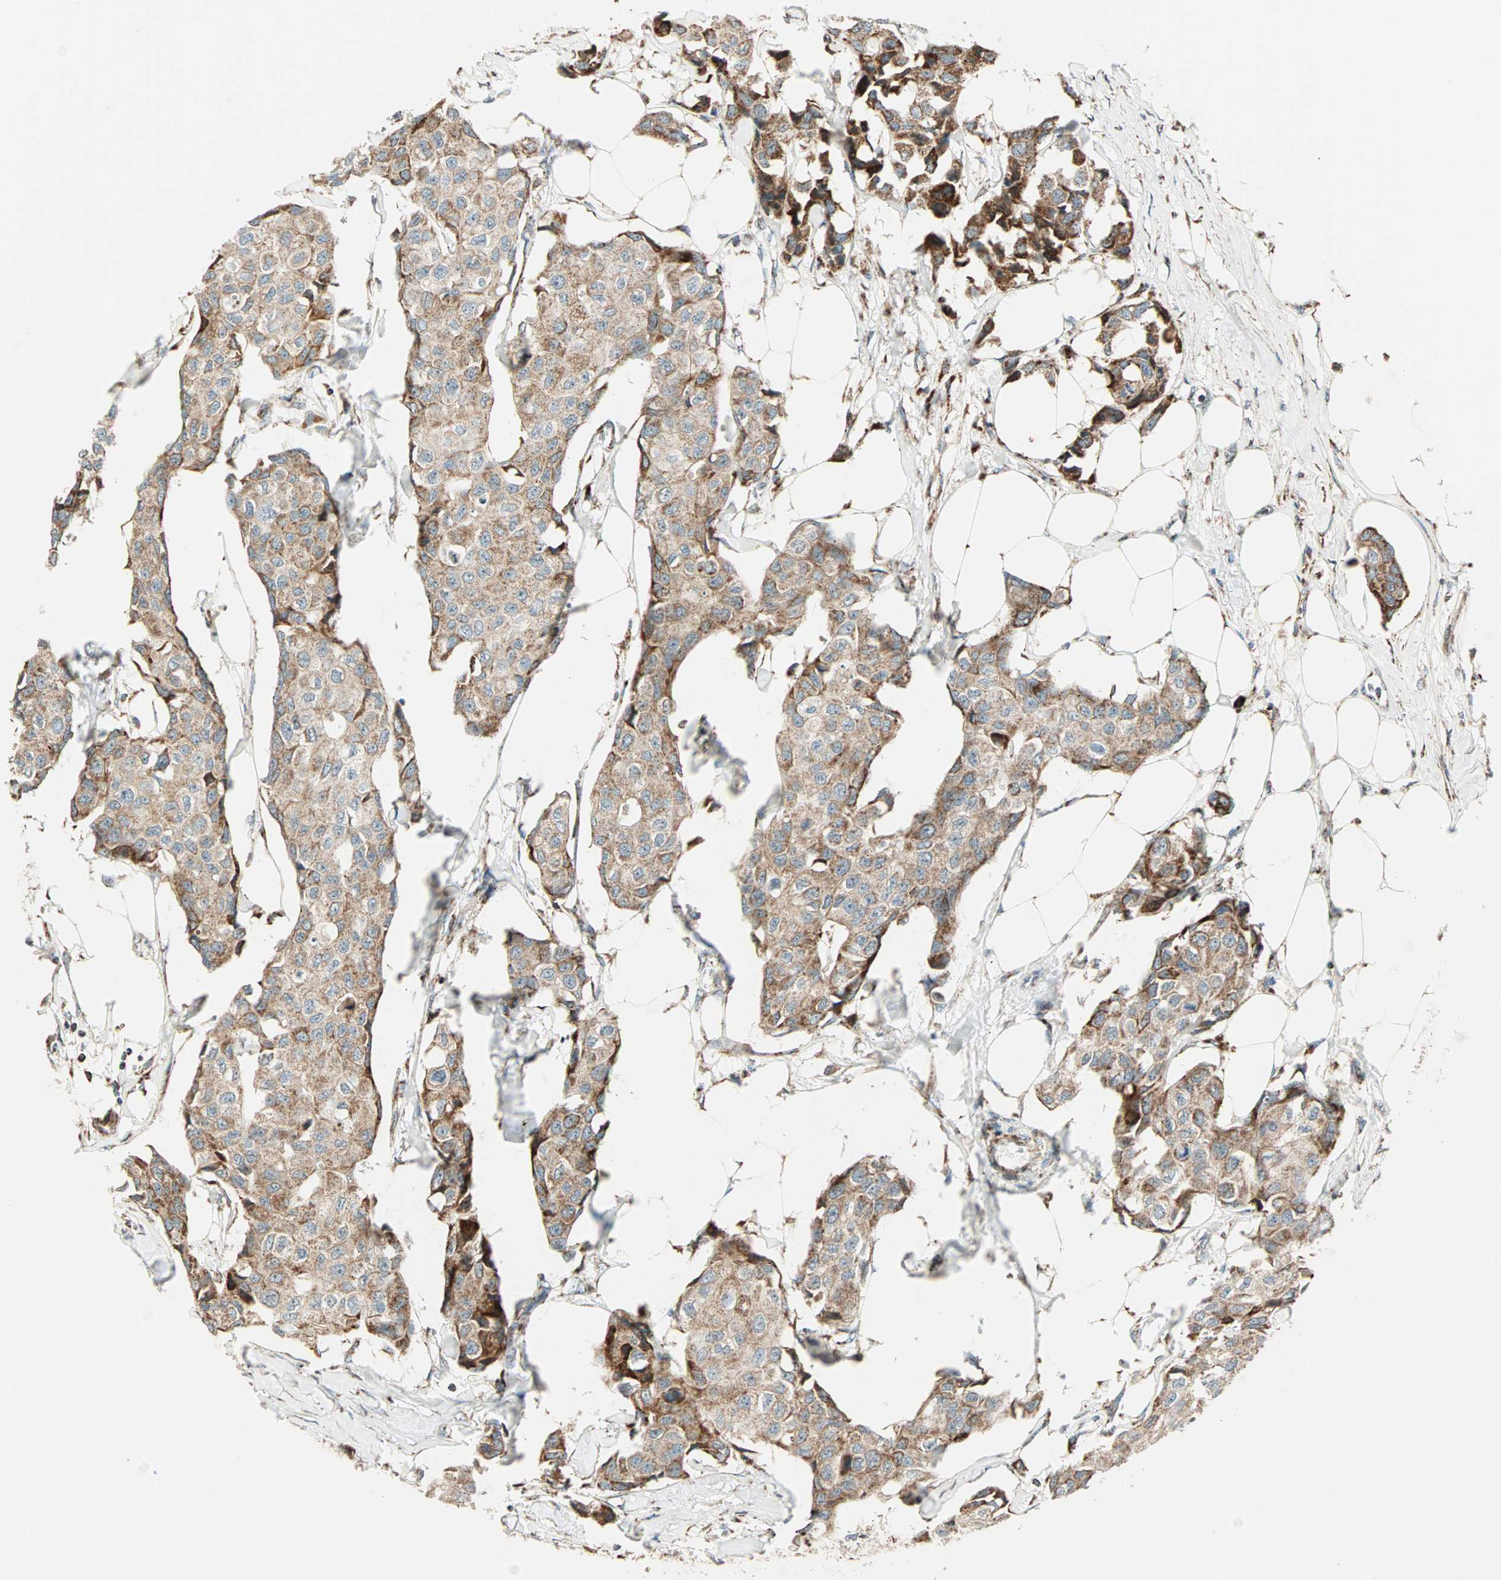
{"staining": {"intensity": "moderate", "quantity": "<25%", "location": "cytoplasmic/membranous"}, "tissue": "breast cancer", "cell_type": "Tumor cells", "image_type": "cancer", "snomed": [{"axis": "morphology", "description": "Duct carcinoma"}, {"axis": "topography", "description": "Breast"}], "caption": "Protein positivity by immunohistochemistry (IHC) reveals moderate cytoplasmic/membranous expression in approximately <25% of tumor cells in breast cancer.", "gene": "SPRY4", "patient": {"sex": "female", "age": 80}}